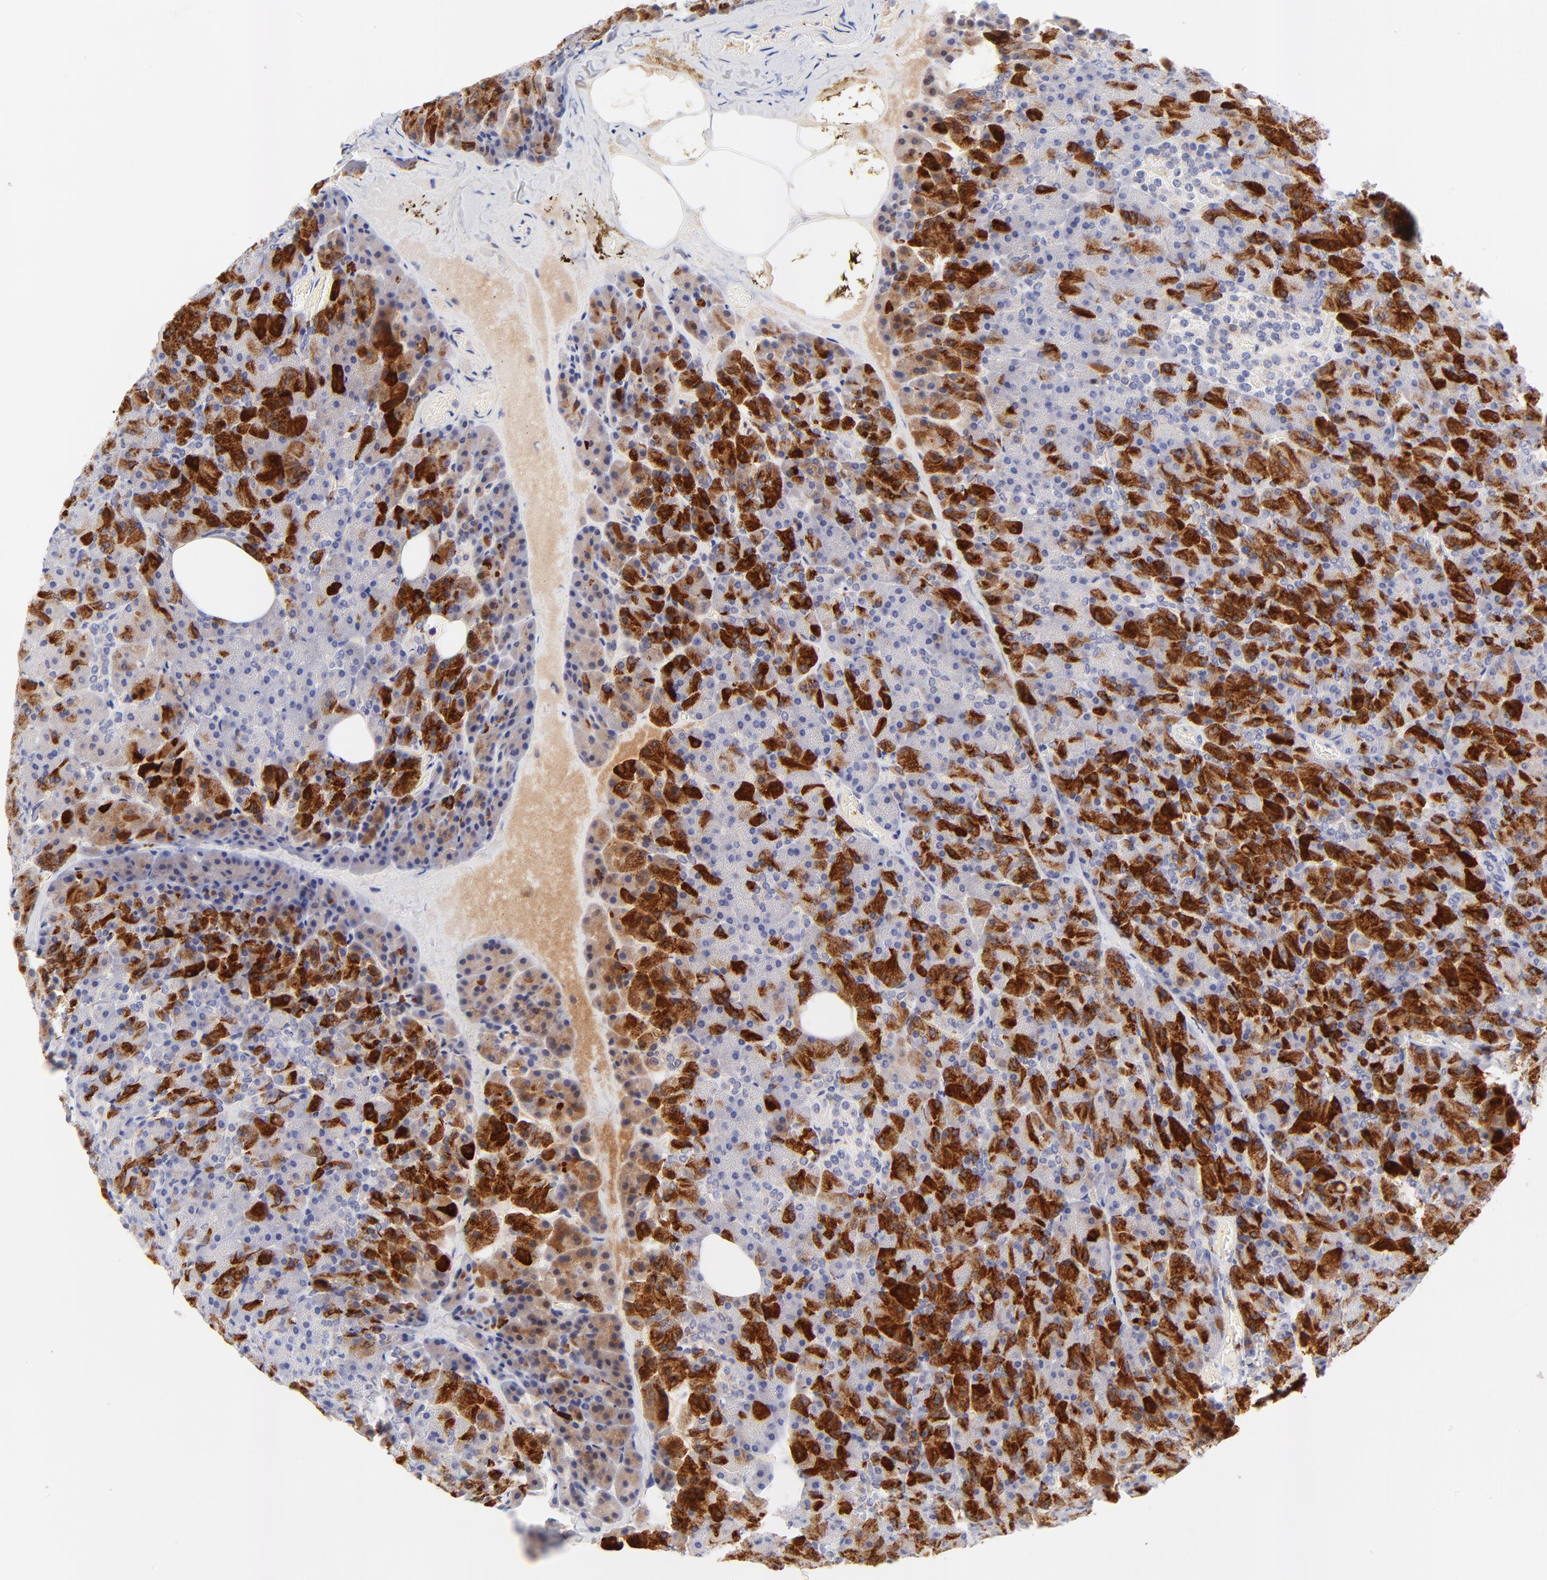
{"staining": {"intensity": "strong", "quantity": "25%-75%", "location": "cytoplasmic/membranous"}, "tissue": "pancreas", "cell_type": "Exocrine glandular cells", "image_type": "normal", "snomed": [{"axis": "morphology", "description": "Normal tissue, NOS"}, {"axis": "topography", "description": "Pancreas"}], "caption": "IHC histopathology image of benign pancreas: pancreas stained using immunohistochemistry (IHC) demonstrates high levels of strong protein expression localized specifically in the cytoplasmic/membranous of exocrine glandular cells, appearing as a cytoplasmic/membranous brown color.", "gene": "FAM117B", "patient": {"sex": "female", "age": 35}}